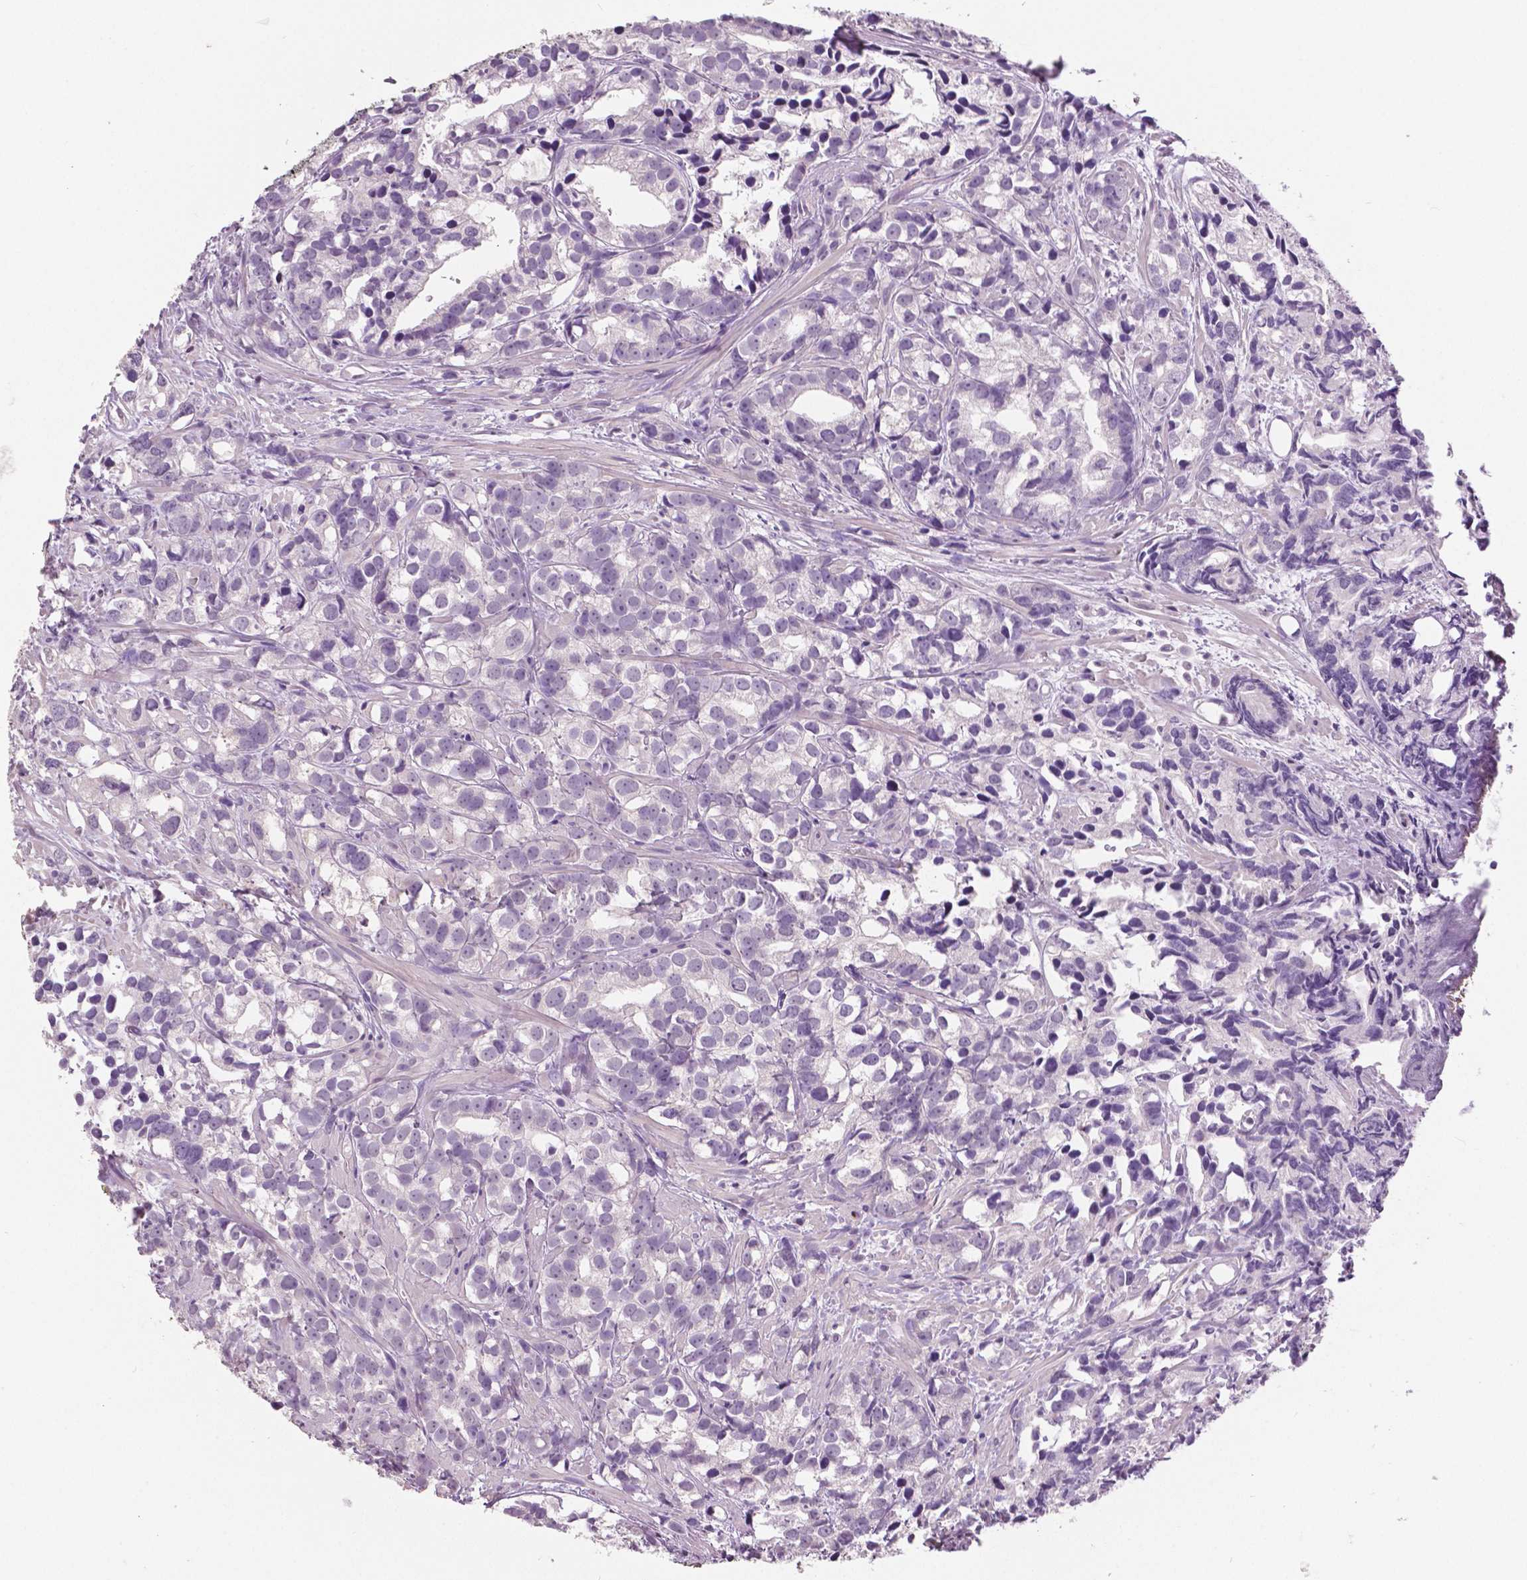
{"staining": {"intensity": "negative", "quantity": "none", "location": "none"}, "tissue": "prostate cancer", "cell_type": "Tumor cells", "image_type": "cancer", "snomed": [{"axis": "morphology", "description": "Adenocarcinoma, High grade"}, {"axis": "topography", "description": "Prostate"}], "caption": "Protein analysis of prostate cancer displays no significant expression in tumor cells.", "gene": "GRIN2A", "patient": {"sex": "male", "age": 79}}